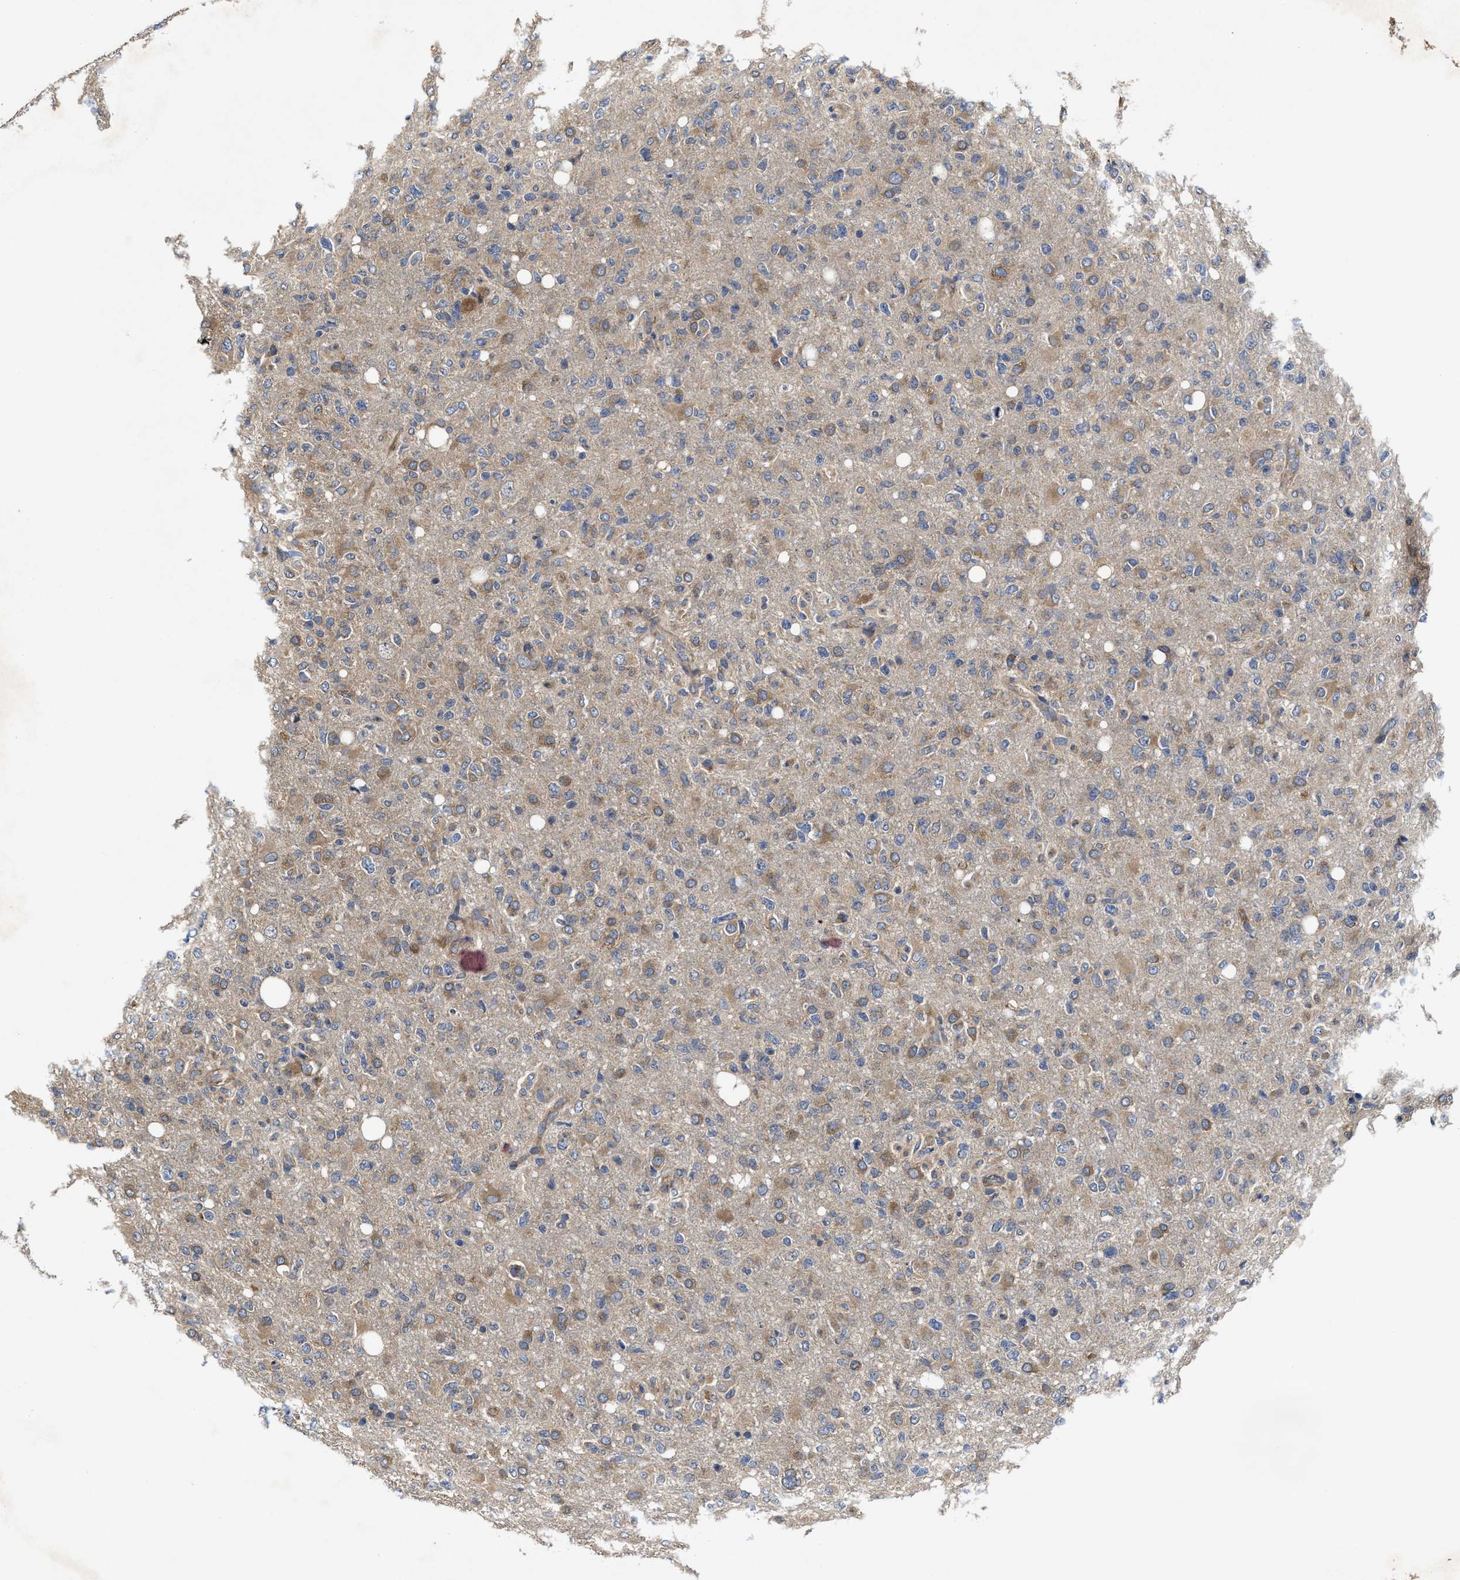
{"staining": {"intensity": "moderate", "quantity": "25%-75%", "location": "cytoplasmic/membranous"}, "tissue": "glioma", "cell_type": "Tumor cells", "image_type": "cancer", "snomed": [{"axis": "morphology", "description": "Glioma, malignant, High grade"}, {"axis": "topography", "description": "Brain"}], "caption": "Human malignant glioma (high-grade) stained with a brown dye shows moderate cytoplasmic/membranous positive staining in about 25%-75% of tumor cells.", "gene": "TRAF6", "patient": {"sex": "female", "age": 57}}